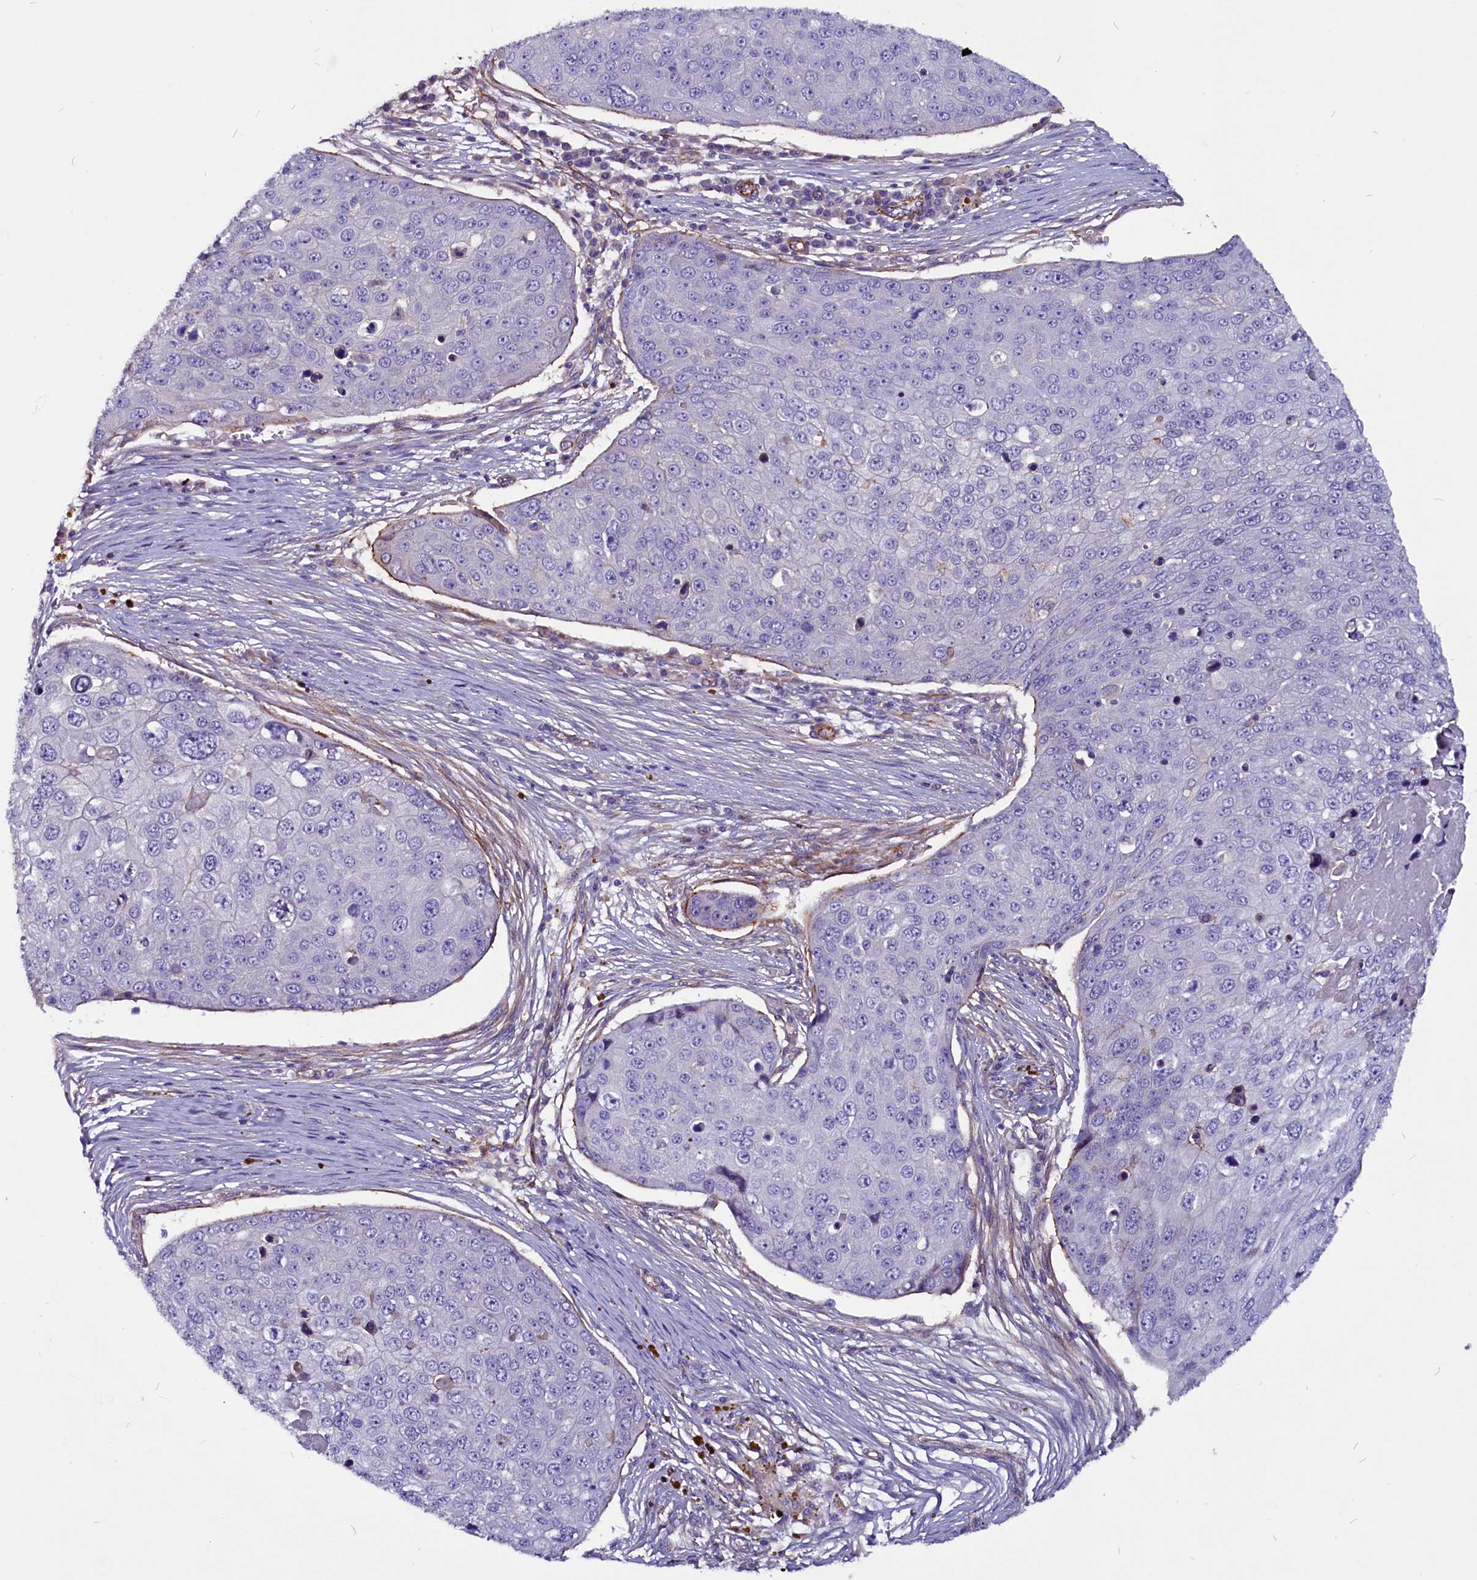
{"staining": {"intensity": "negative", "quantity": "none", "location": "none"}, "tissue": "skin cancer", "cell_type": "Tumor cells", "image_type": "cancer", "snomed": [{"axis": "morphology", "description": "Squamous cell carcinoma, NOS"}, {"axis": "topography", "description": "Skin"}], "caption": "There is no significant positivity in tumor cells of skin squamous cell carcinoma.", "gene": "ZNF749", "patient": {"sex": "male", "age": 71}}